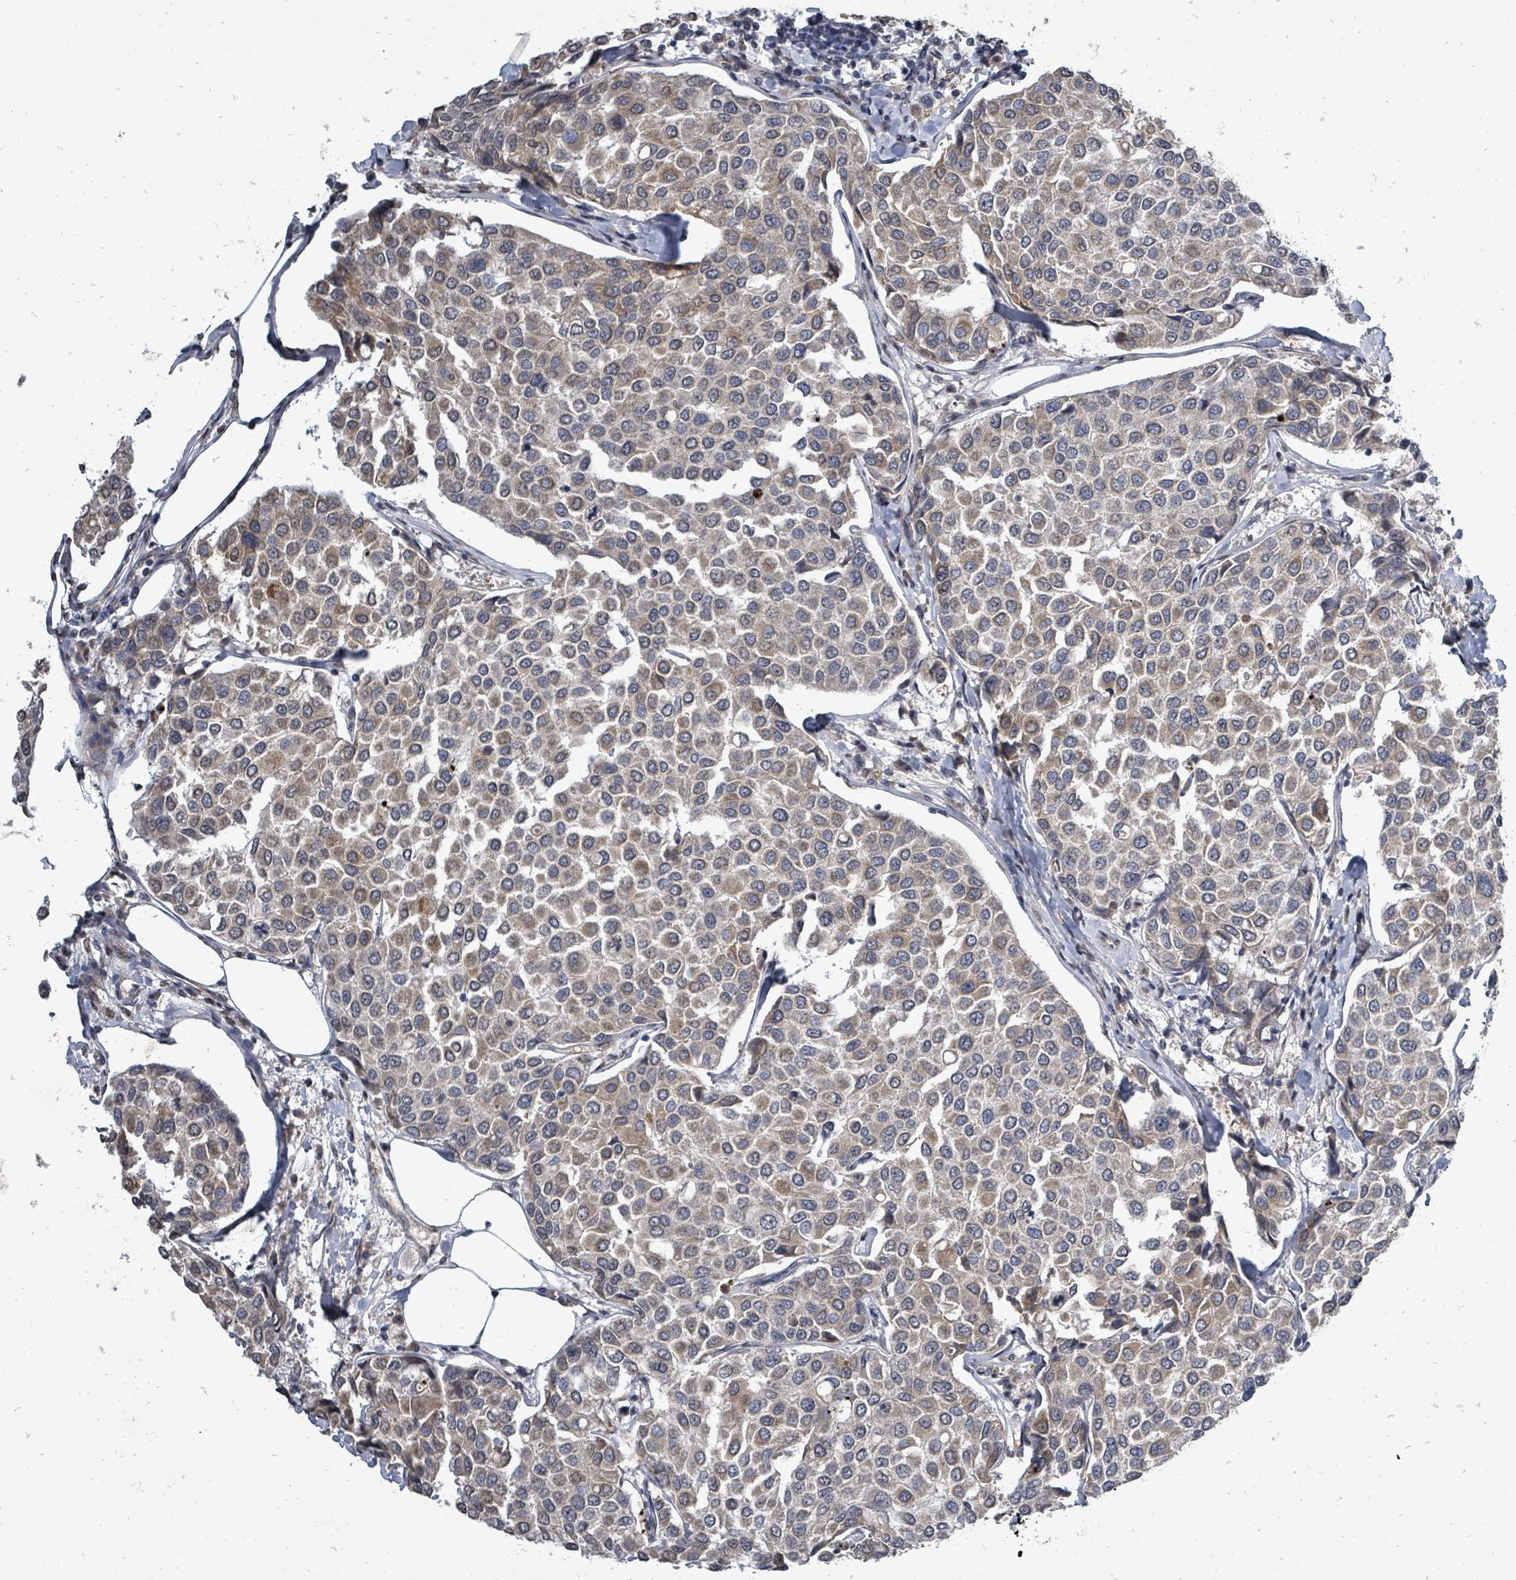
{"staining": {"intensity": "moderate", "quantity": ">75%", "location": "cytoplasmic/membranous"}, "tissue": "breast cancer", "cell_type": "Tumor cells", "image_type": "cancer", "snomed": [{"axis": "morphology", "description": "Duct carcinoma"}, {"axis": "topography", "description": "Breast"}], "caption": "The immunohistochemical stain shows moderate cytoplasmic/membranous expression in tumor cells of breast cancer tissue.", "gene": "RALGAPB", "patient": {"sex": "female", "age": 55}}